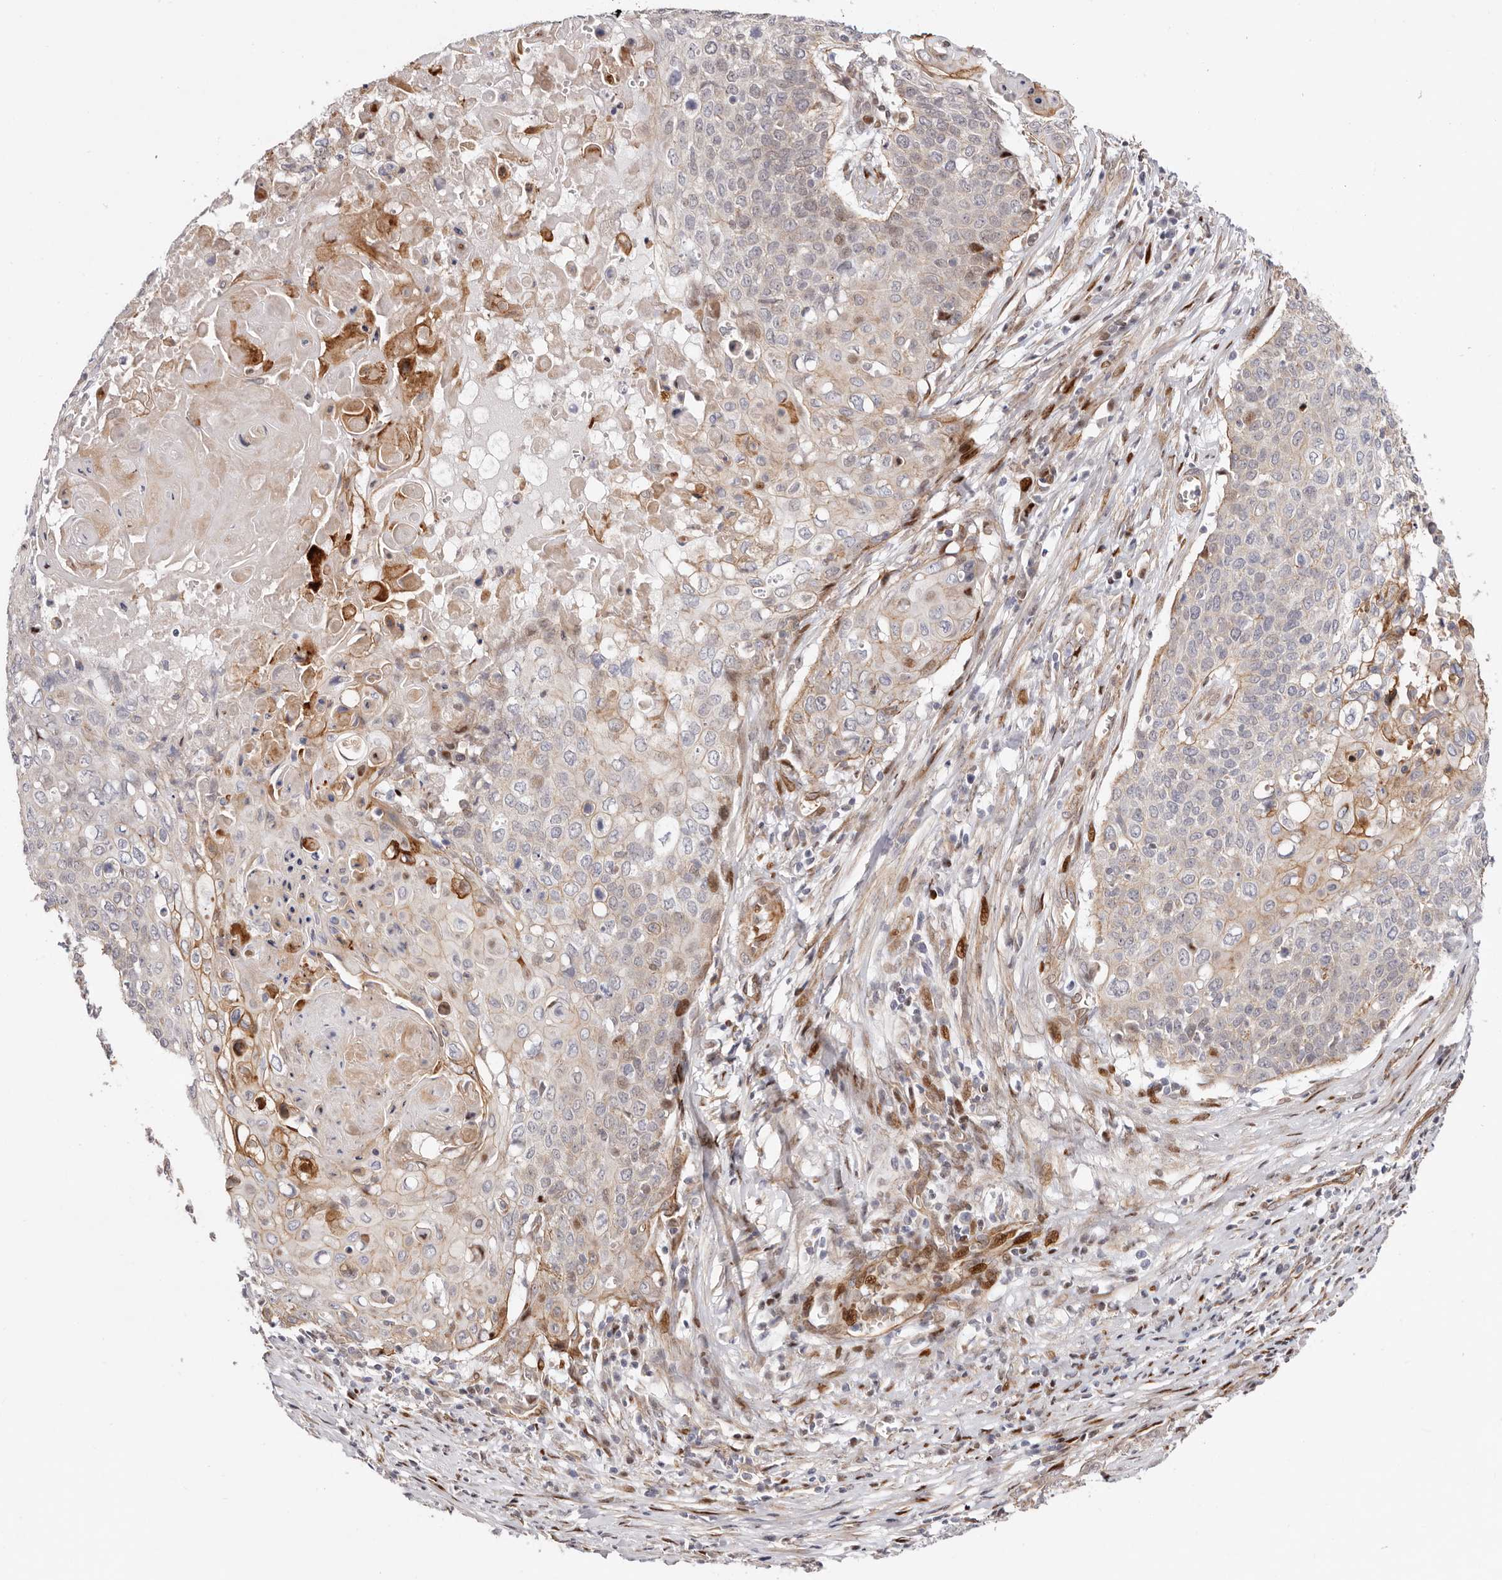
{"staining": {"intensity": "weak", "quantity": "25%-75%", "location": "cytoplasmic/membranous,nuclear"}, "tissue": "cervical cancer", "cell_type": "Tumor cells", "image_type": "cancer", "snomed": [{"axis": "morphology", "description": "Squamous cell carcinoma, NOS"}, {"axis": "topography", "description": "Cervix"}], "caption": "This photomicrograph reveals cervical cancer stained with IHC to label a protein in brown. The cytoplasmic/membranous and nuclear of tumor cells show weak positivity for the protein. Nuclei are counter-stained blue.", "gene": "EPHX3", "patient": {"sex": "female", "age": 39}}